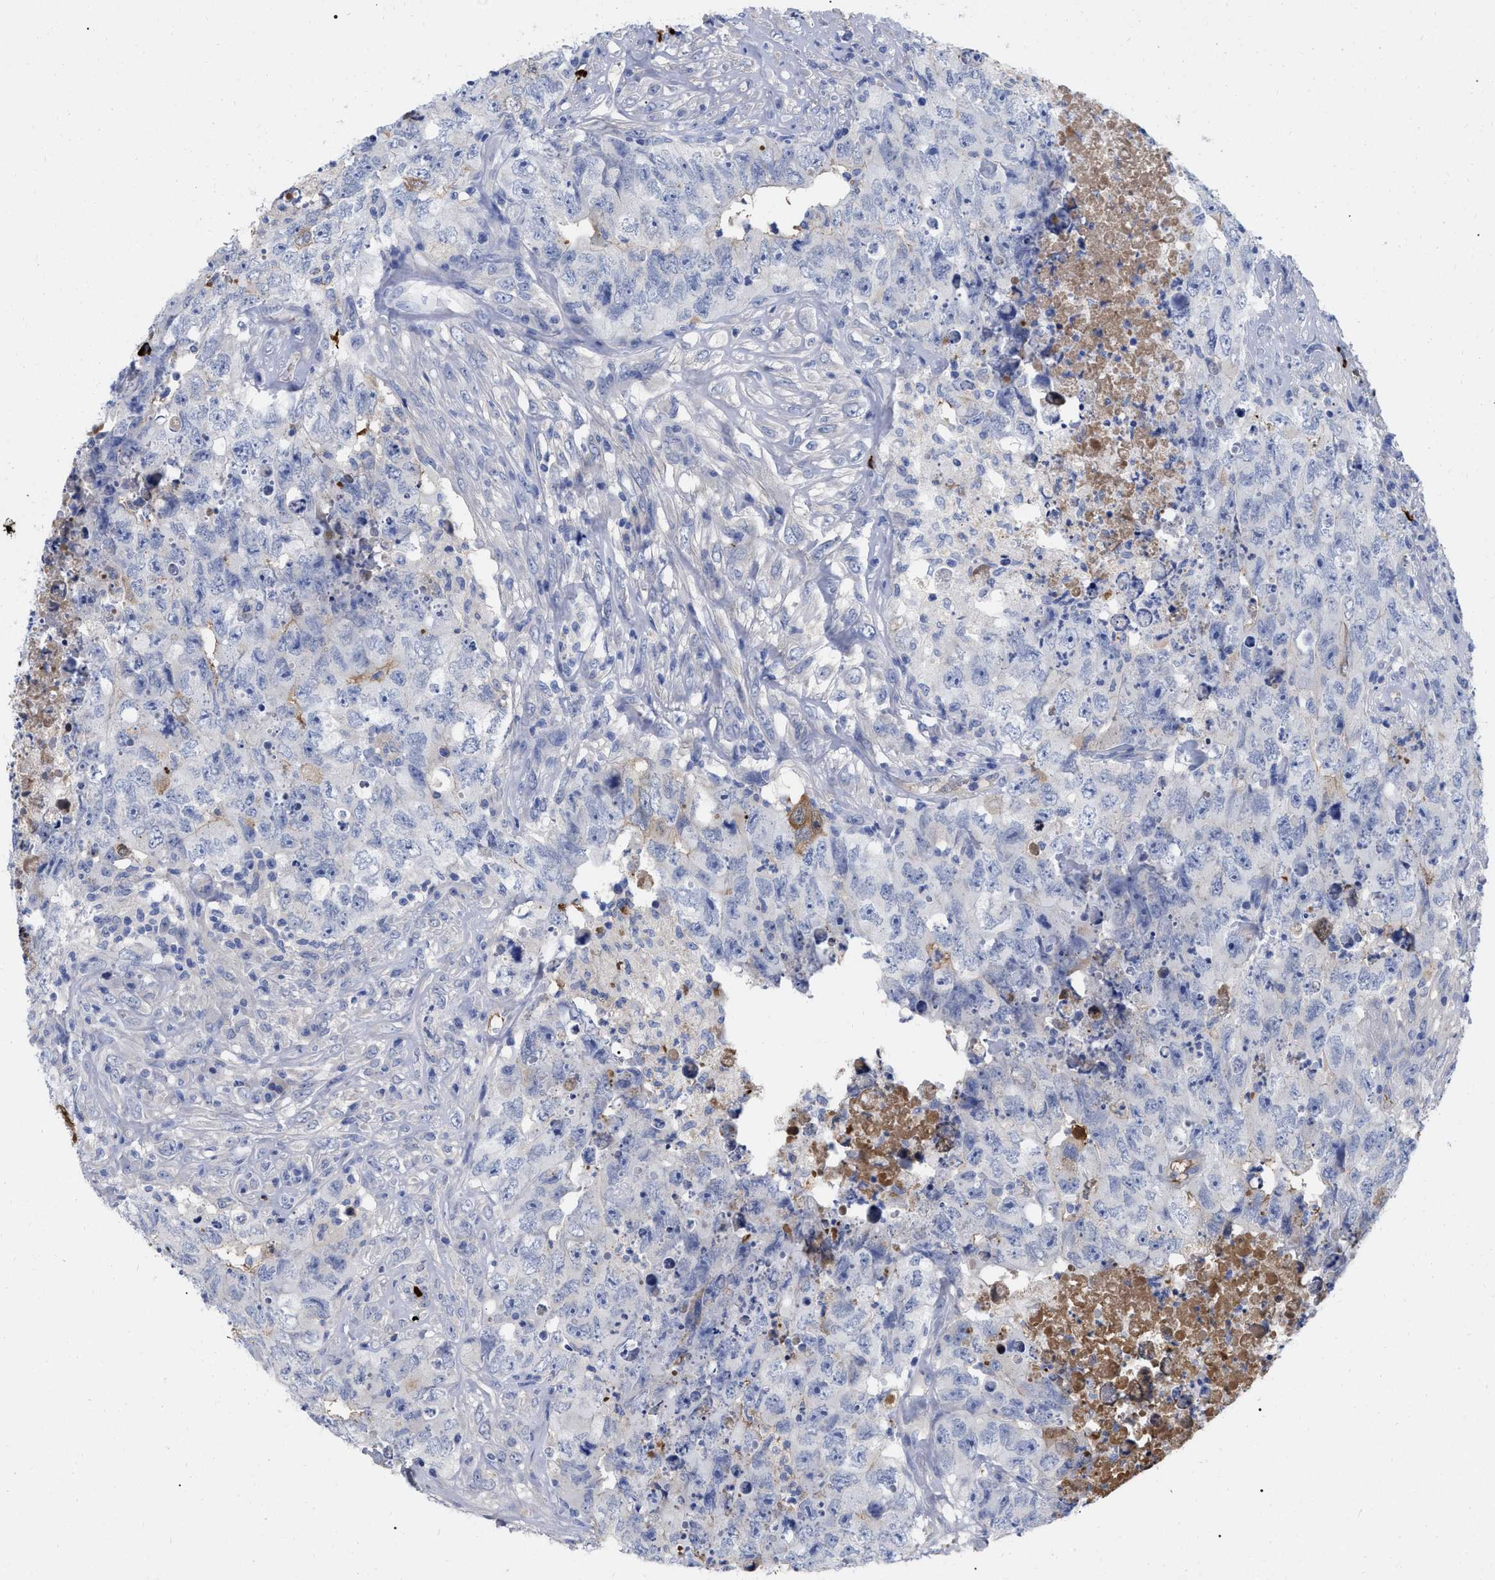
{"staining": {"intensity": "negative", "quantity": "none", "location": "none"}, "tissue": "testis cancer", "cell_type": "Tumor cells", "image_type": "cancer", "snomed": [{"axis": "morphology", "description": "Carcinoma, Embryonal, NOS"}, {"axis": "topography", "description": "Testis"}], "caption": "A high-resolution photomicrograph shows immunohistochemistry (IHC) staining of testis cancer (embryonal carcinoma), which exhibits no significant staining in tumor cells.", "gene": "IGHV5-51", "patient": {"sex": "male", "age": 32}}